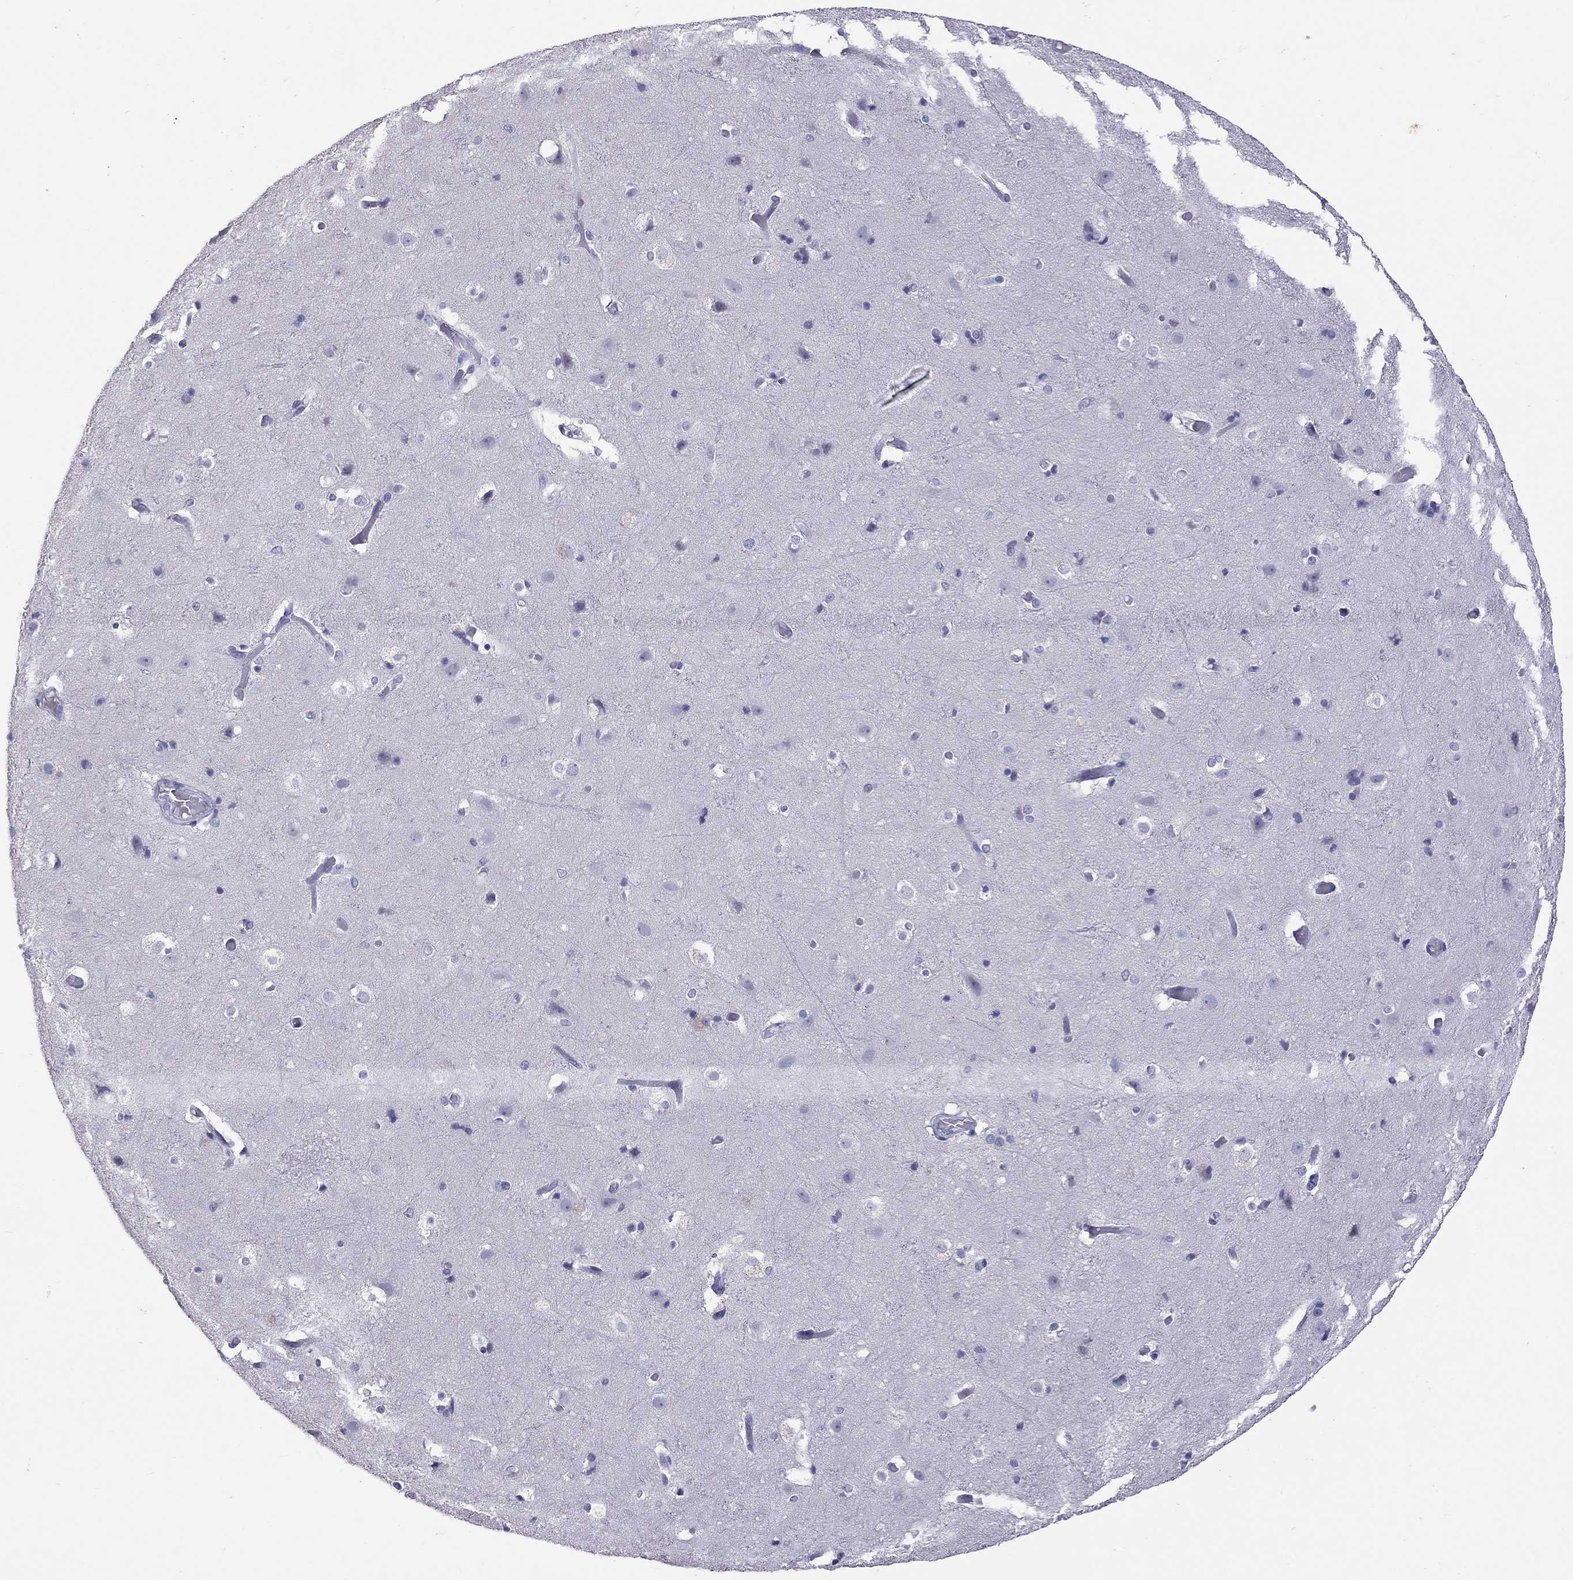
{"staining": {"intensity": "negative", "quantity": "none", "location": "none"}, "tissue": "cerebral cortex", "cell_type": "Endothelial cells", "image_type": "normal", "snomed": [{"axis": "morphology", "description": "Normal tissue, NOS"}, {"axis": "topography", "description": "Cerebral cortex"}], "caption": "An immunohistochemistry (IHC) photomicrograph of benign cerebral cortex is shown. There is no staining in endothelial cells of cerebral cortex. (DAB (3,3'-diaminobenzidine) immunohistochemistry (IHC) visualized using brightfield microscopy, high magnification).", "gene": "SLAMF1", "patient": {"sex": "female", "age": 52}}